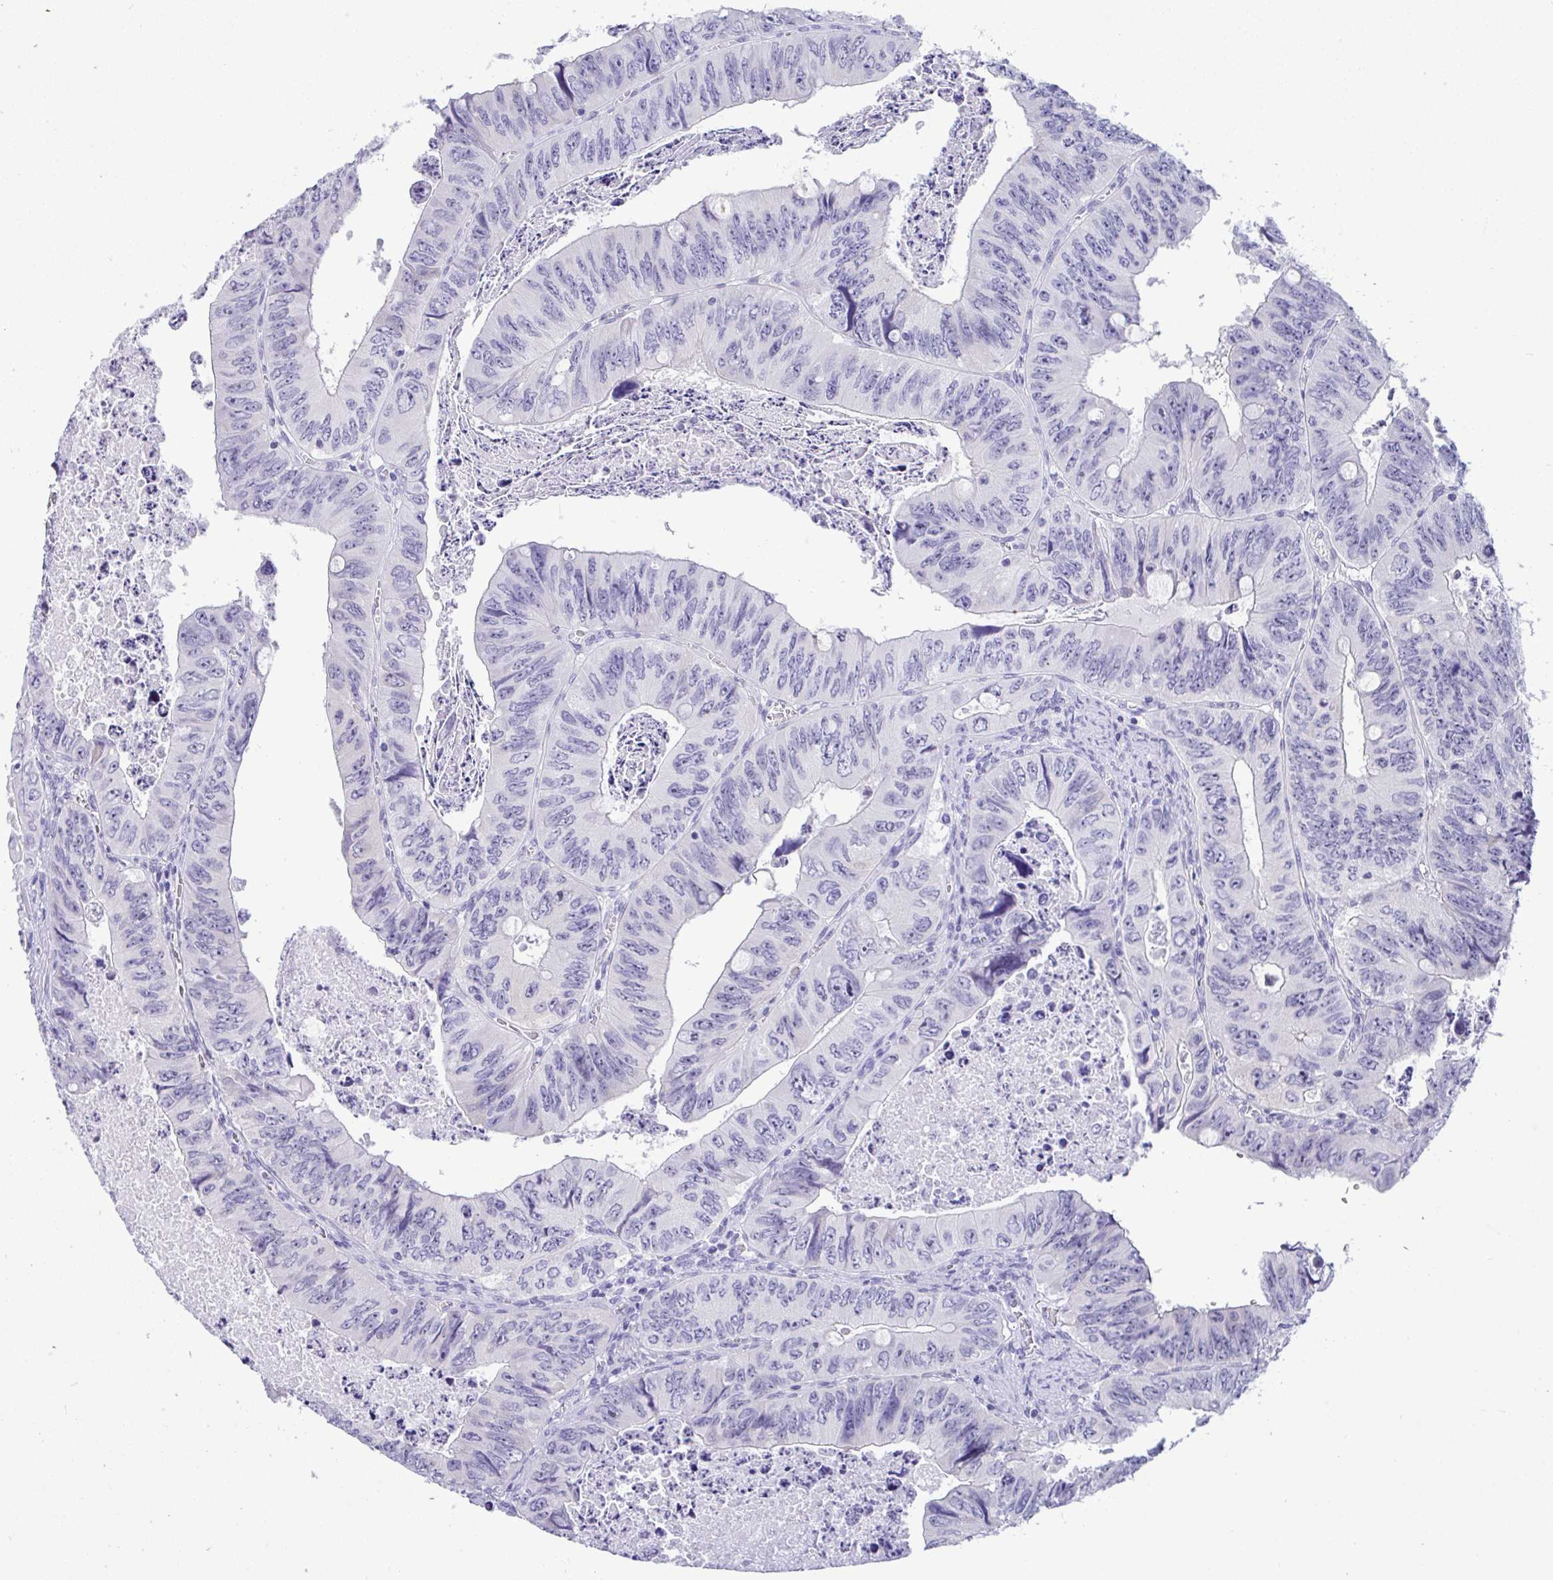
{"staining": {"intensity": "negative", "quantity": "none", "location": "none"}, "tissue": "colorectal cancer", "cell_type": "Tumor cells", "image_type": "cancer", "snomed": [{"axis": "morphology", "description": "Adenocarcinoma, NOS"}, {"axis": "topography", "description": "Colon"}], "caption": "Immunohistochemistry histopathology image of human colorectal adenocarcinoma stained for a protein (brown), which displays no staining in tumor cells. Brightfield microscopy of immunohistochemistry stained with DAB (3,3'-diaminobenzidine) (brown) and hematoxylin (blue), captured at high magnification.", "gene": "YBX2", "patient": {"sex": "female", "age": 84}}